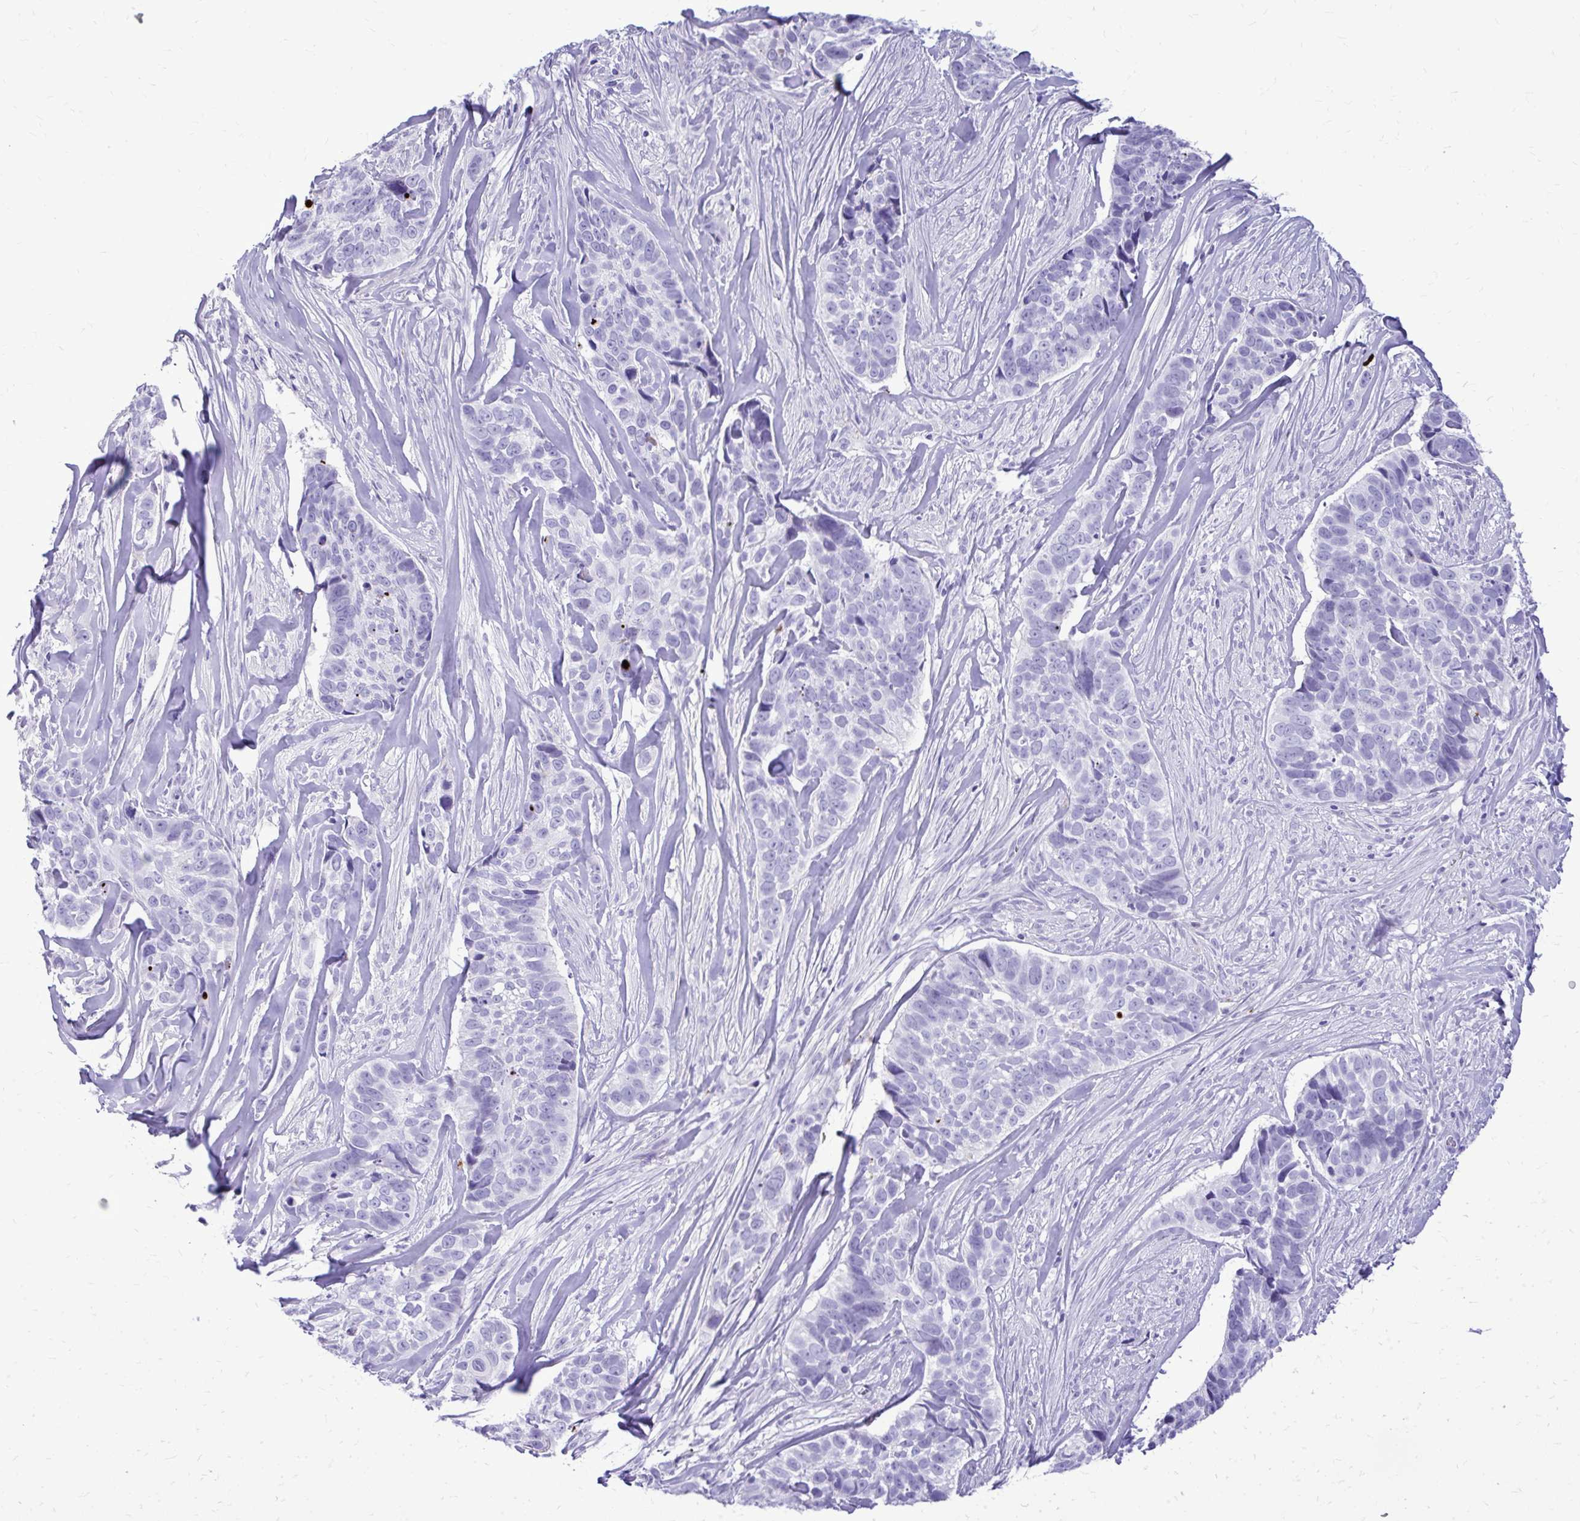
{"staining": {"intensity": "negative", "quantity": "none", "location": "none"}, "tissue": "skin cancer", "cell_type": "Tumor cells", "image_type": "cancer", "snomed": [{"axis": "morphology", "description": "Basal cell carcinoma"}, {"axis": "topography", "description": "Skin"}], "caption": "Human skin basal cell carcinoma stained for a protein using immunohistochemistry reveals no expression in tumor cells.", "gene": "BCL6B", "patient": {"sex": "female", "age": 82}}